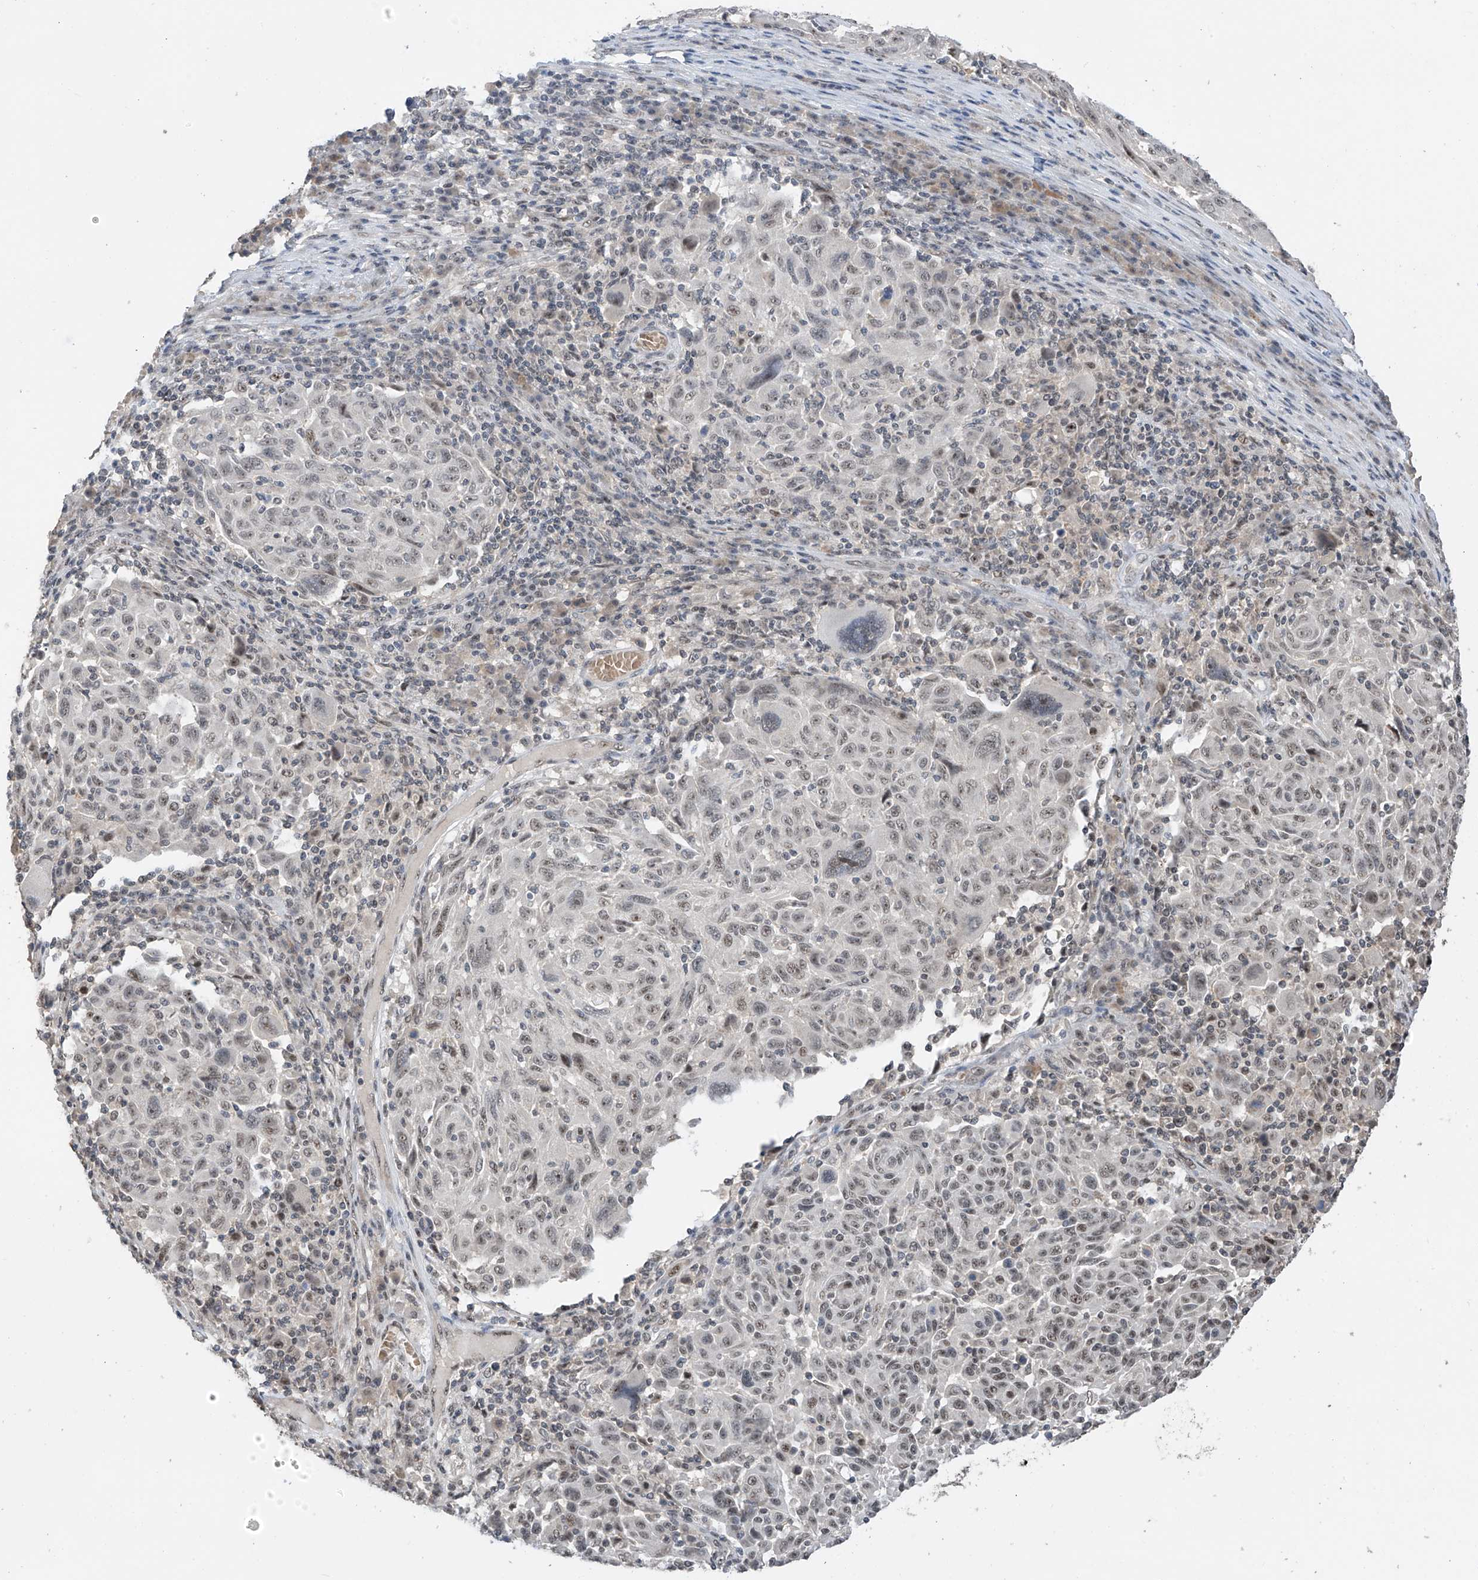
{"staining": {"intensity": "weak", "quantity": "<25%", "location": "nuclear"}, "tissue": "melanoma", "cell_type": "Tumor cells", "image_type": "cancer", "snomed": [{"axis": "morphology", "description": "Malignant melanoma, NOS"}, {"axis": "topography", "description": "Skin"}], "caption": "Immunohistochemistry (IHC) of human malignant melanoma displays no positivity in tumor cells.", "gene": "C1orf131", "patient": {"sex": "male", "age": 53}}